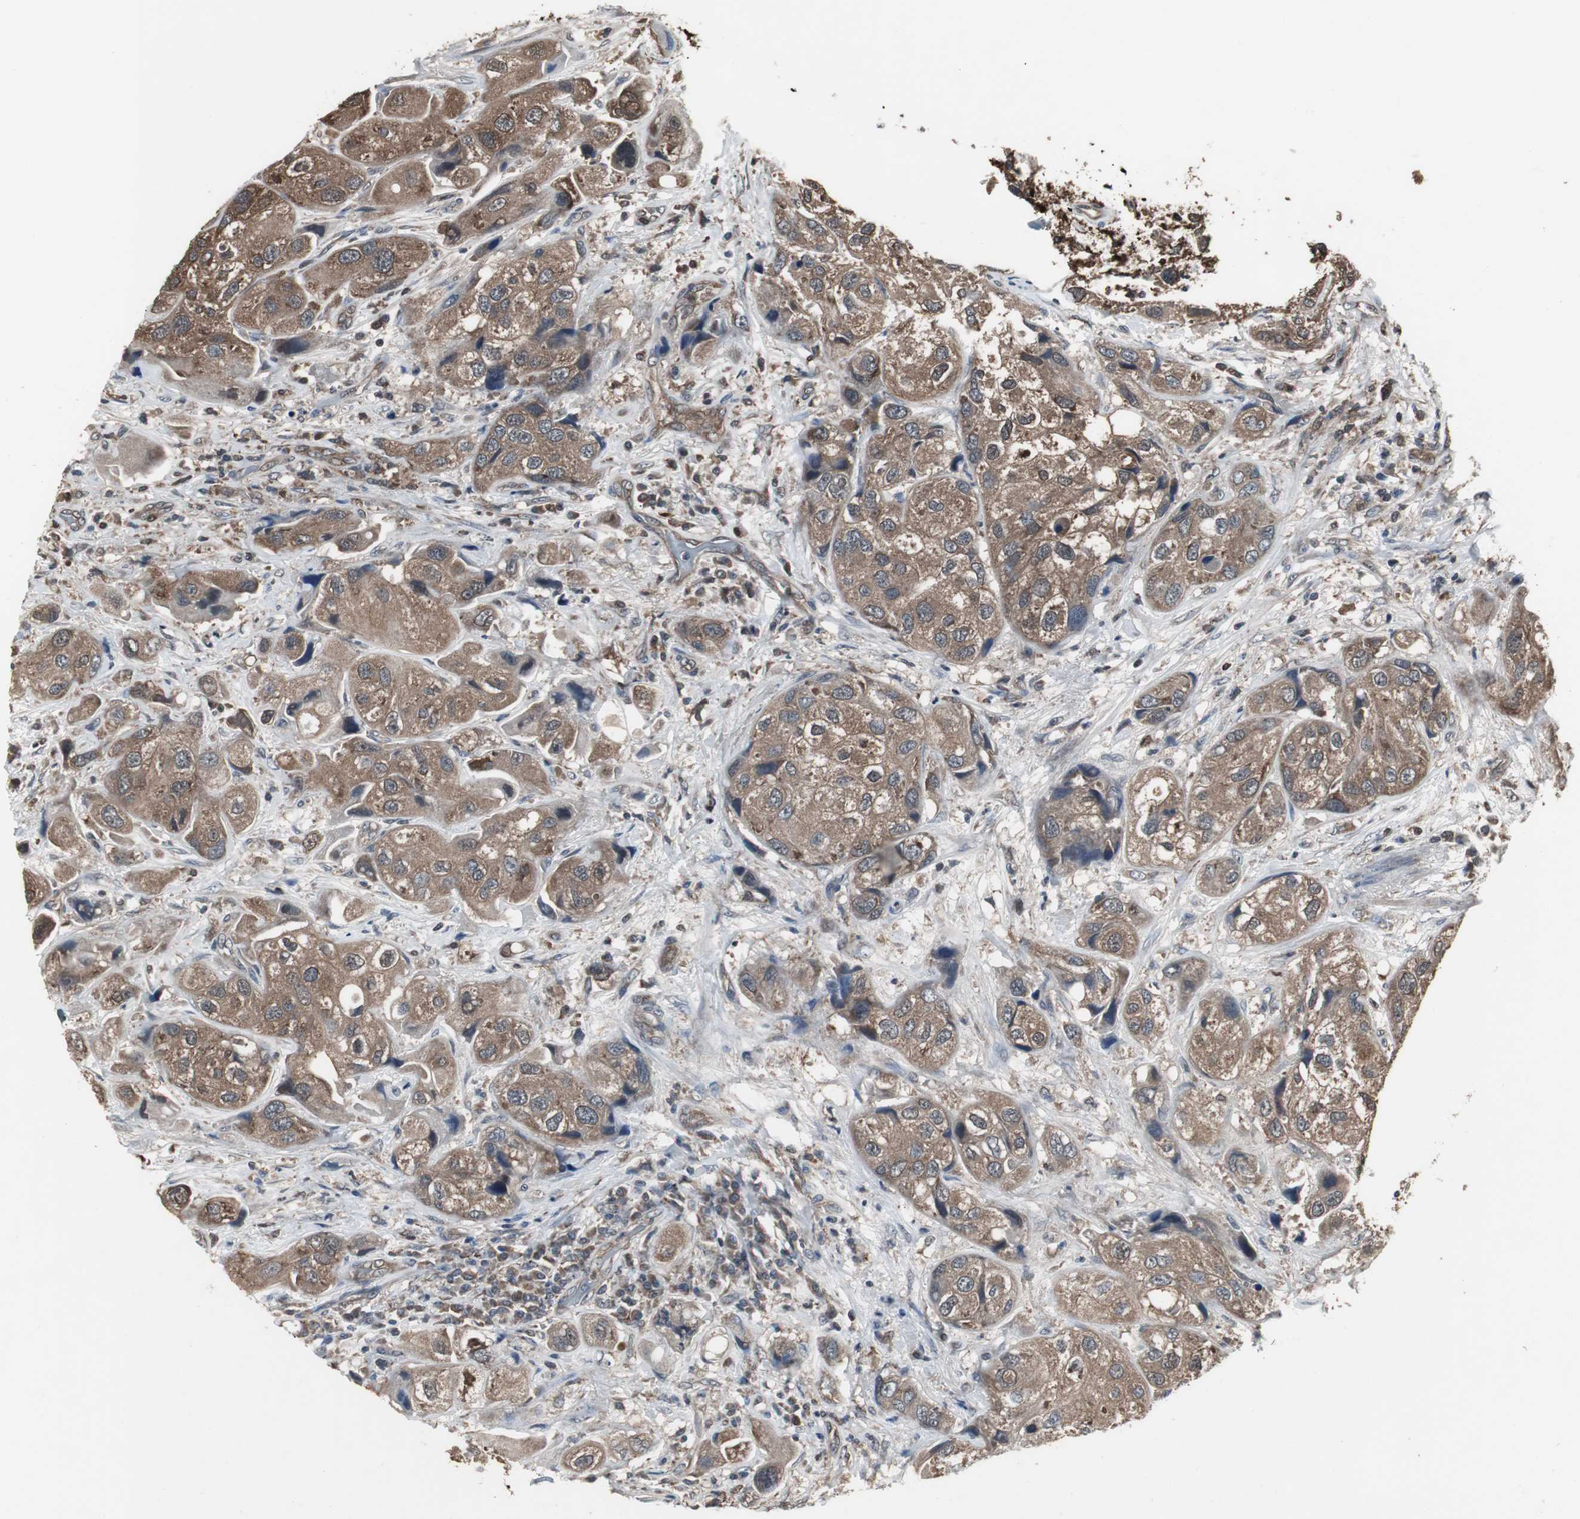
{"staining": {"intensity": "moderate", "quantity": ">75%", "location": "cytoplasmic/membranous"}, "tissue": "urothelial cancer", "cell_type": "Tumor cells", "image_type": "cancer", "snomed": [{"axis": "morphology", "description": "Urothelial carcinoma, High grade"}, {"axis": "topography", "description": "Urinary bladder"}], "caption": "Urothelial carcinoma (high-grade) tissue reveals moderate cytoplasmic/membranous positivity in approximately >75% of tumor cells, visualized by immunohistochemistry. Using DAB (3,3'-diaminobenzidine) (brown) and hematoxylin (blue) stains, captured at high magnification using brightfield microscopy.", "gene": "ZSCAN22", "patient": {"sex": "female", "age": 64}}